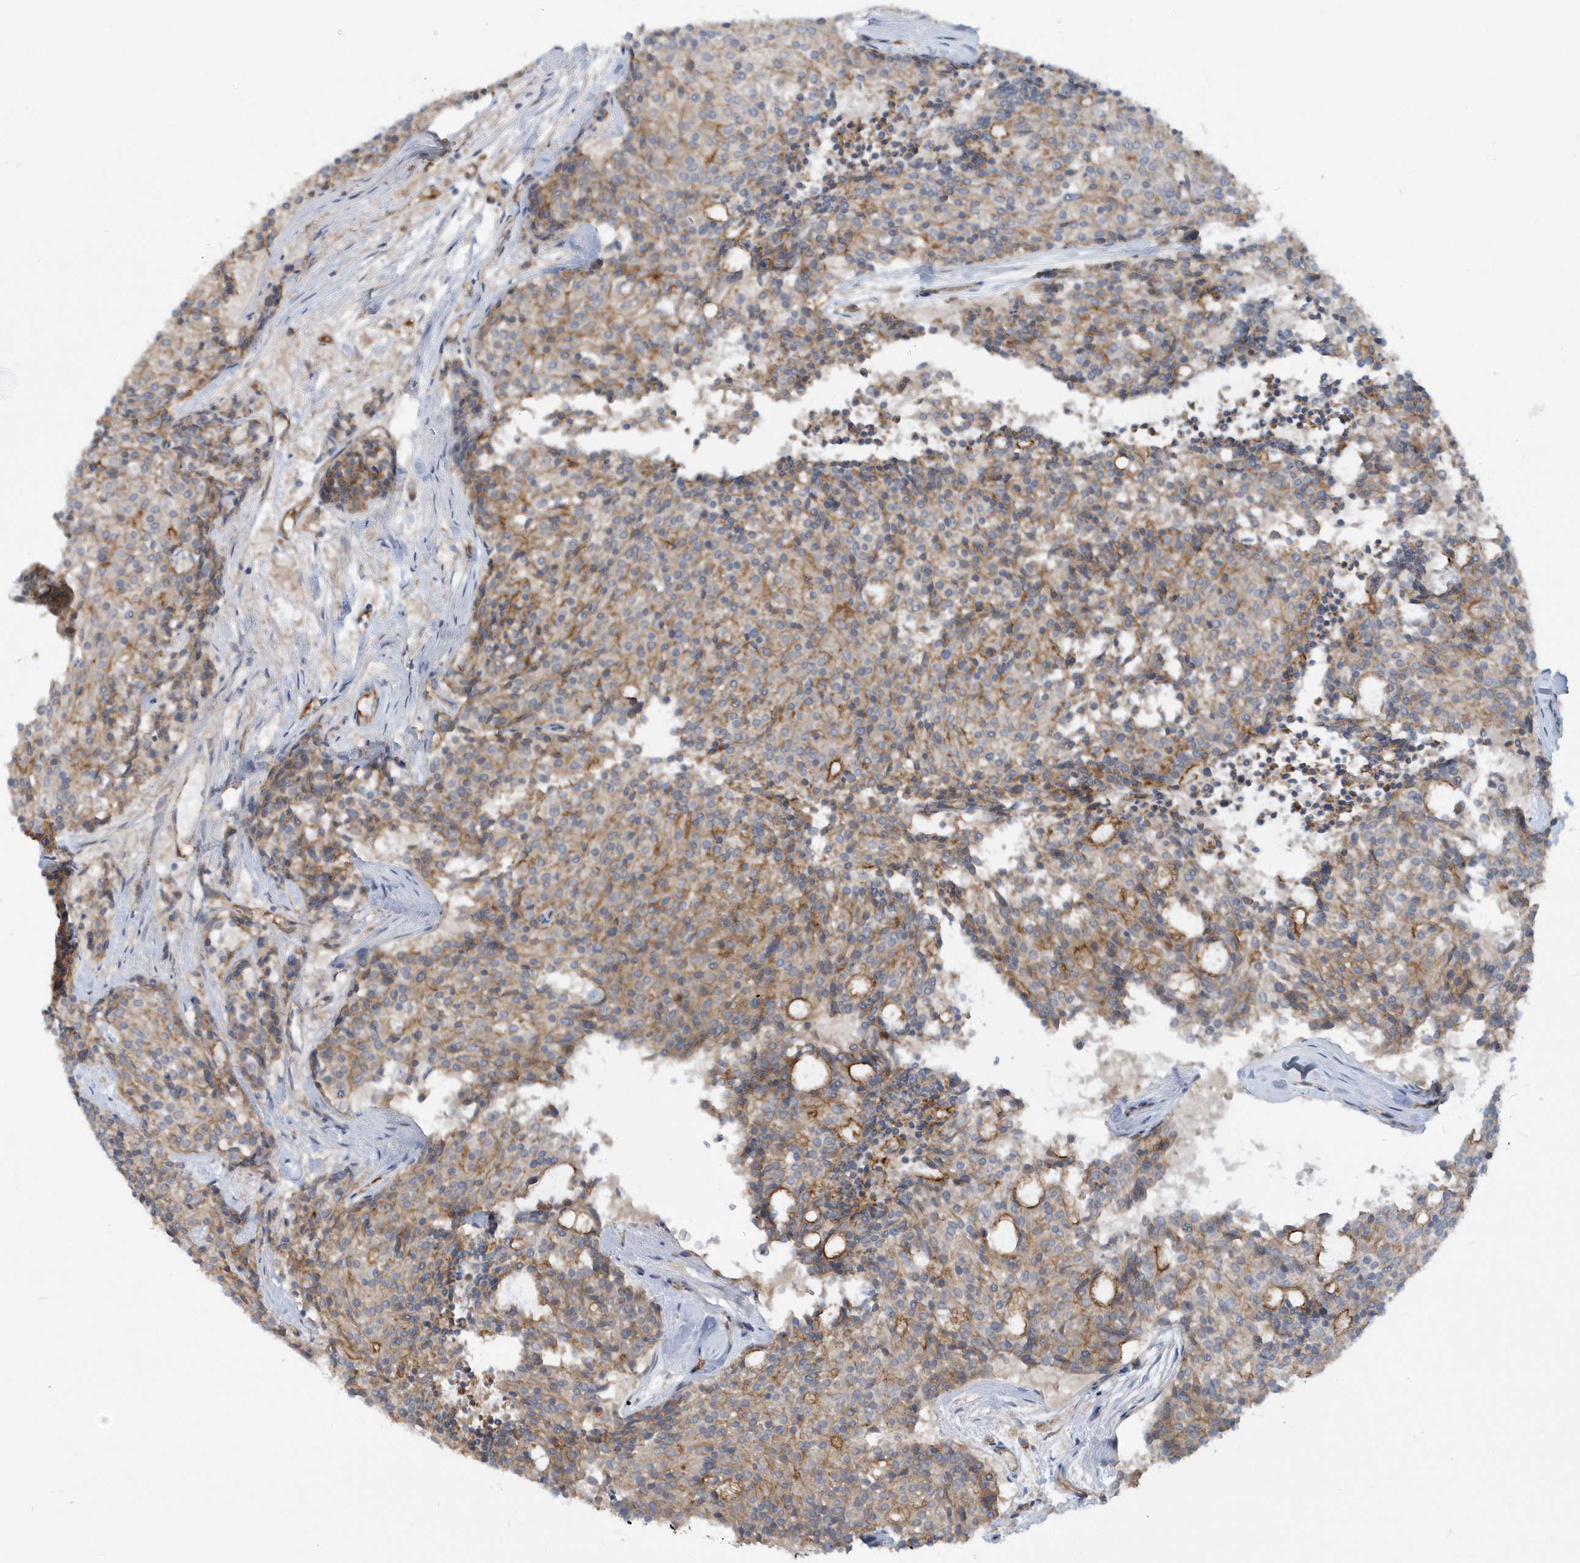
{"staining": {"intensity": "negative", "quantity": "none", "location": "none"}, "tissue": "carcinoid", "cell_type": "Tumor cells", "image_type": "cancer", "snomed": [{"axis": "morphology", "description": "Carcinoid, malignant, NOS"}, {"axis": "topography", "description": "Pancreas"}], "caption": "There is no significant expression in tumor cells of malignant carcinoid.", "gene": "RAI14", "patient": {"sex": "female", "age": 54}}